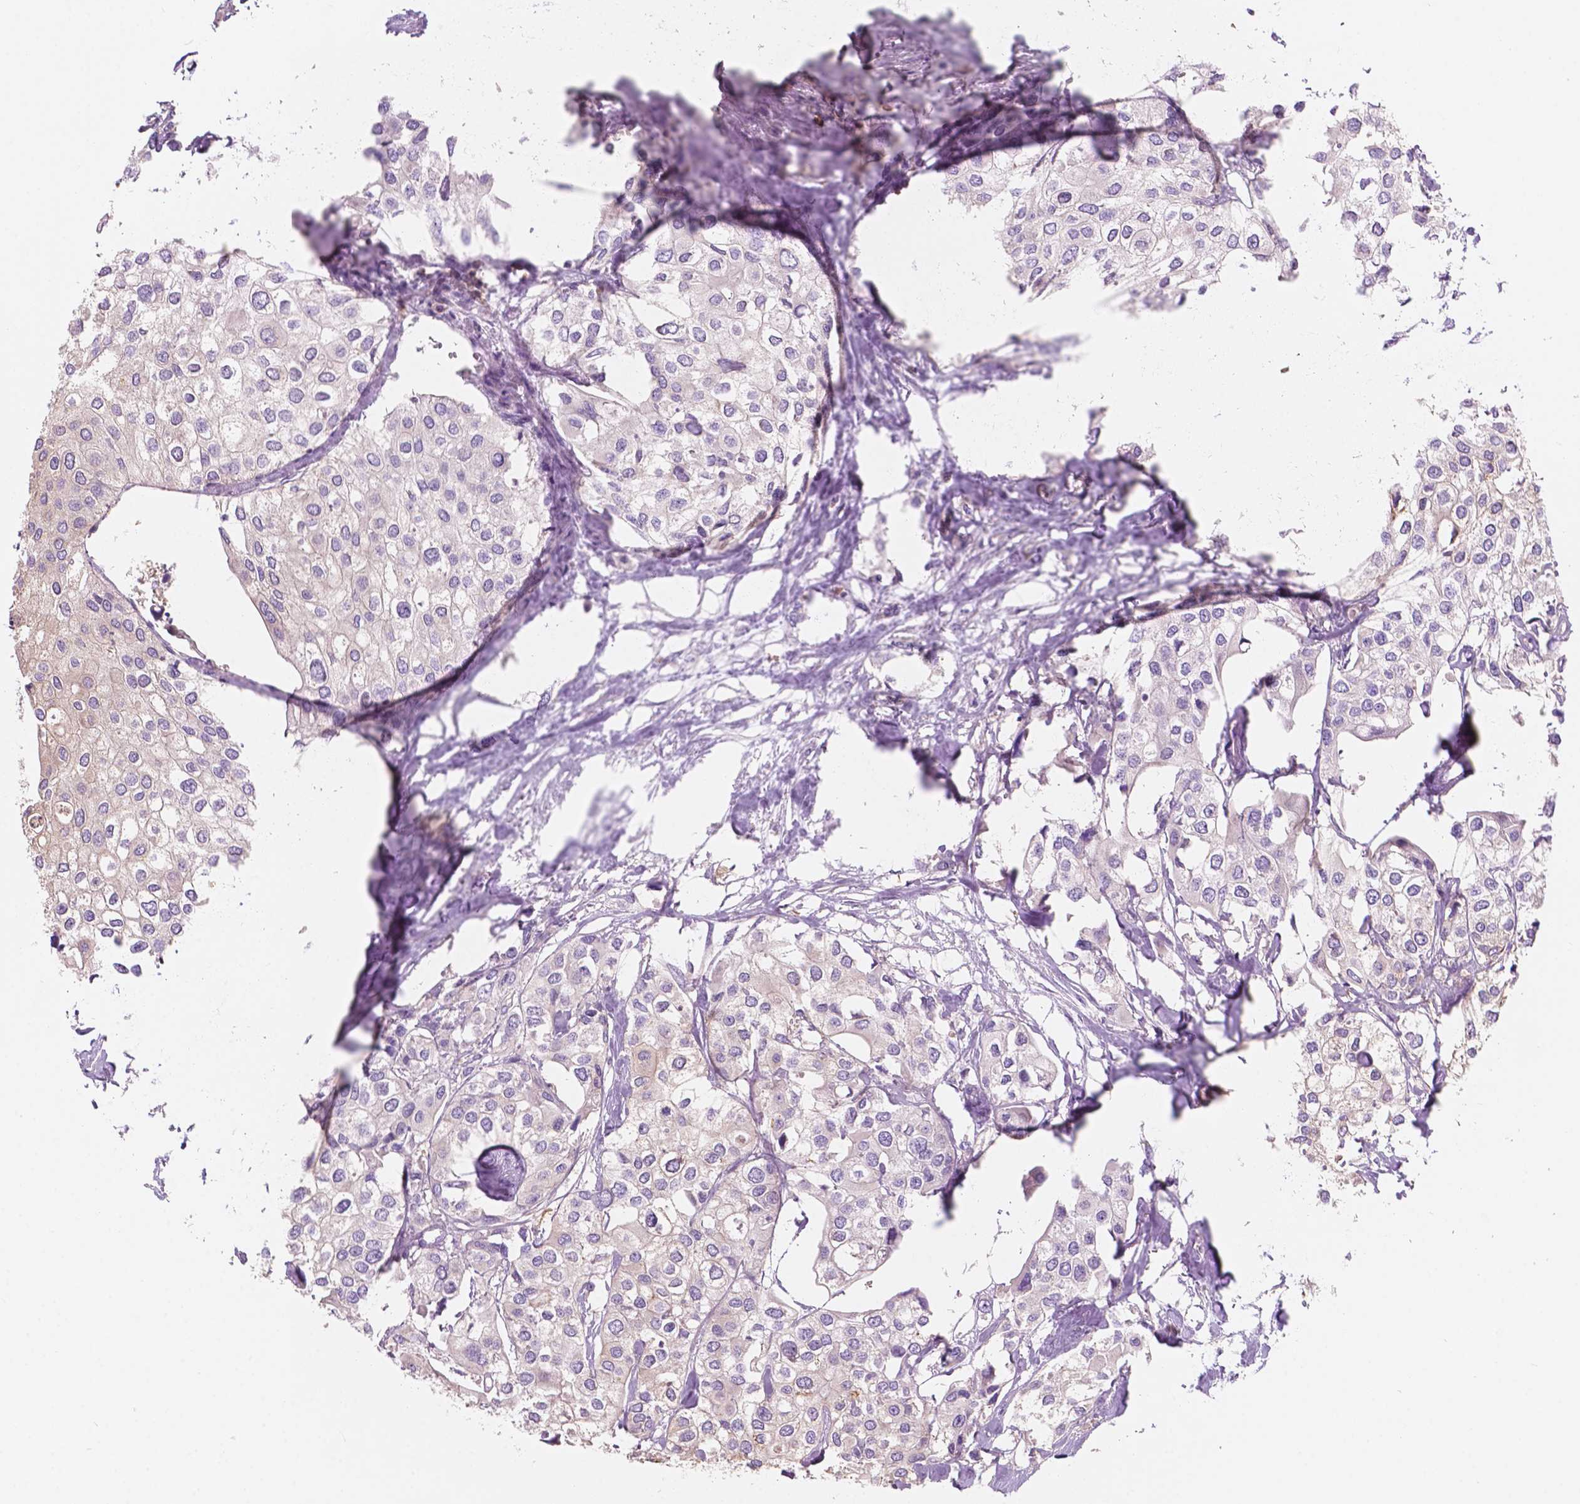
{"staining": {"intensity": "negative", "quantity": "none", "location": "none"}, "tissue": "urothelial cancer", "cell_type": "Tumor cells", "image_type": "cancer", "snomed": [{"axis": "morphology", "description": "Urothelial carcinoma, High grade"}, {"axis": "topography", "description": "Urinary bladder"}], "caption": "Immunohistochemical staining of human urothelial cancer exhibits no significant positivity in tumor cells.", "gene": "SEMA4A", "patient": {"sex": "male", "age": 64}}